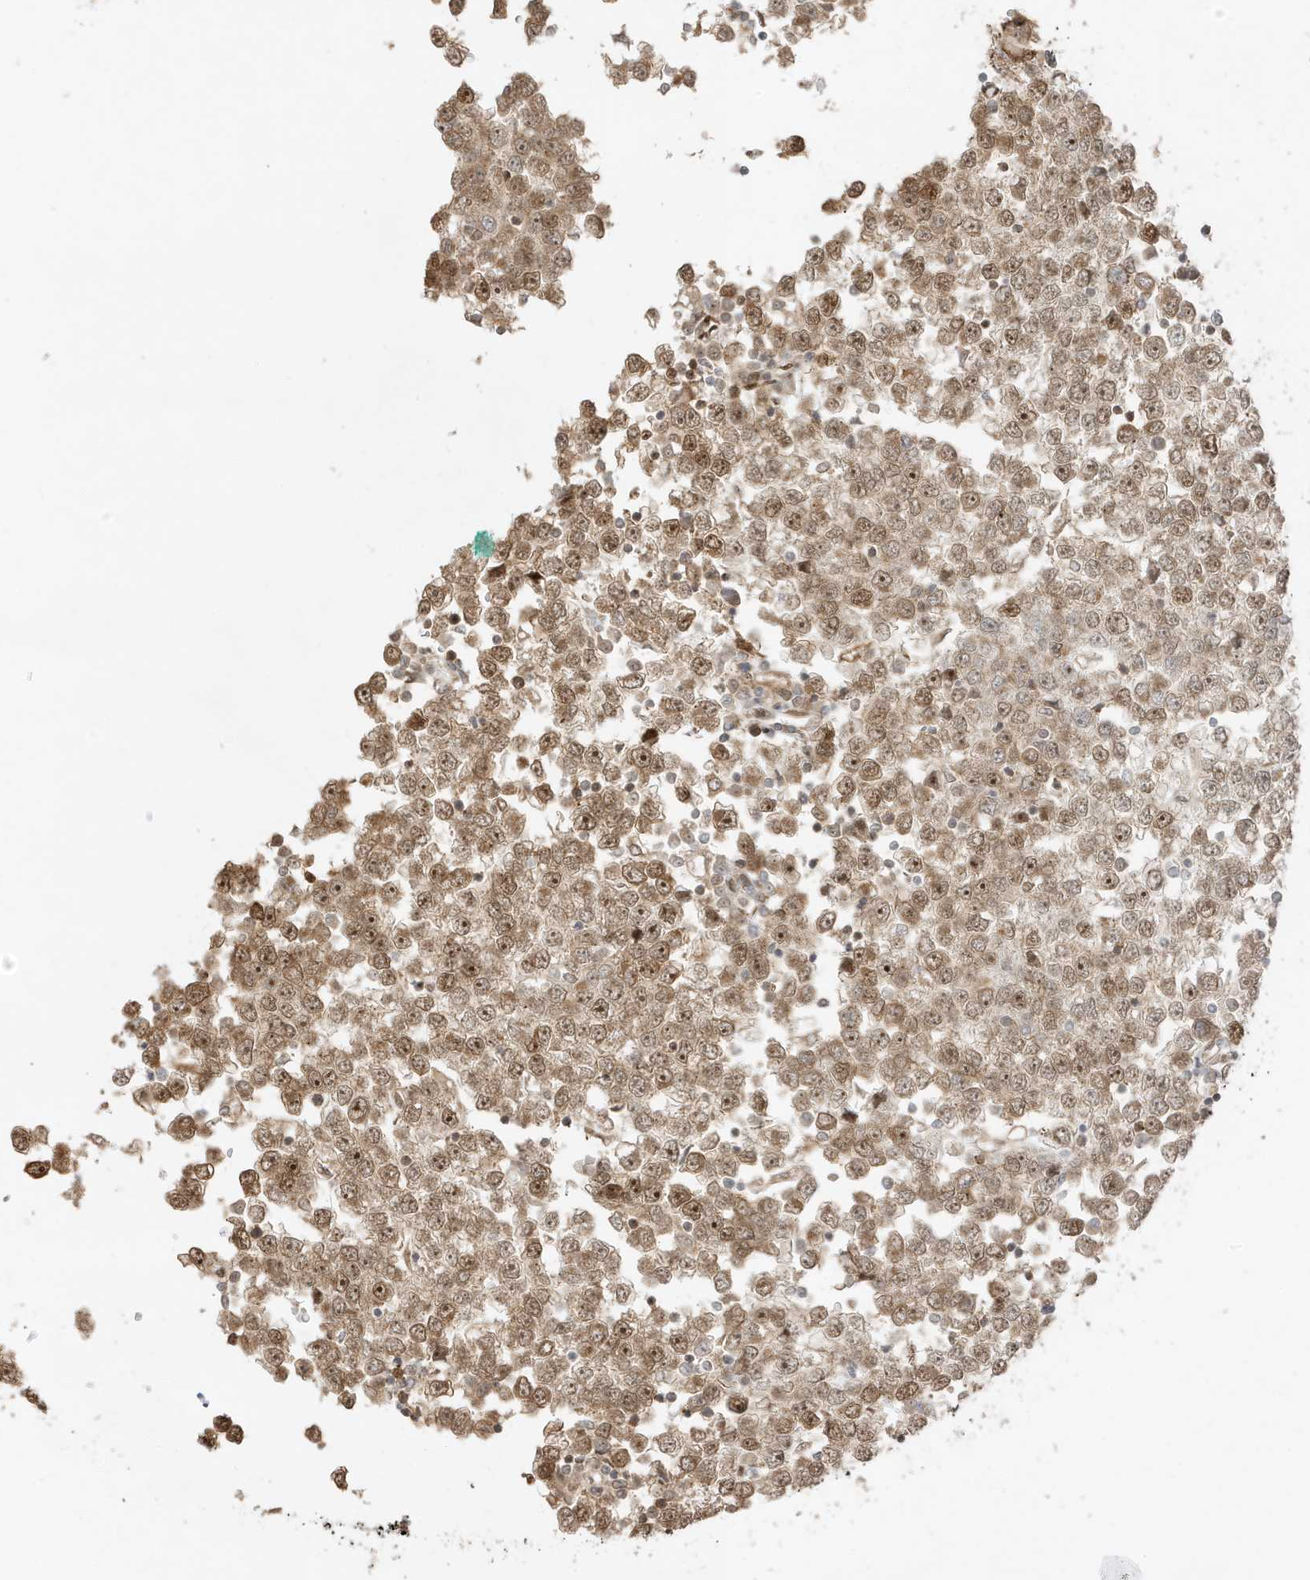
{"staining": {"intensity": "moderate", "quantity": ">75%", "location": "cytoplasmic/membranous,nuclear"}, "tissue": "testis cancer", "cell_type": "Tumor cells", "image_type": "cancer", "snomed": [{"axis": "morphology", "description": "Seminoma, NOS"}, {"axis": "topography", "description": "Testis"}], "caption": "Protein staining of testis cancer tissue shows moderate cytoplasmic/membranous and nuclear expression in about >75% of tumor cells. (brown staining indicates protein expression, while blue staining denotes nuclei).", "gene": "ZBTB41", "patient": {"sex": "male", "age": 65}}